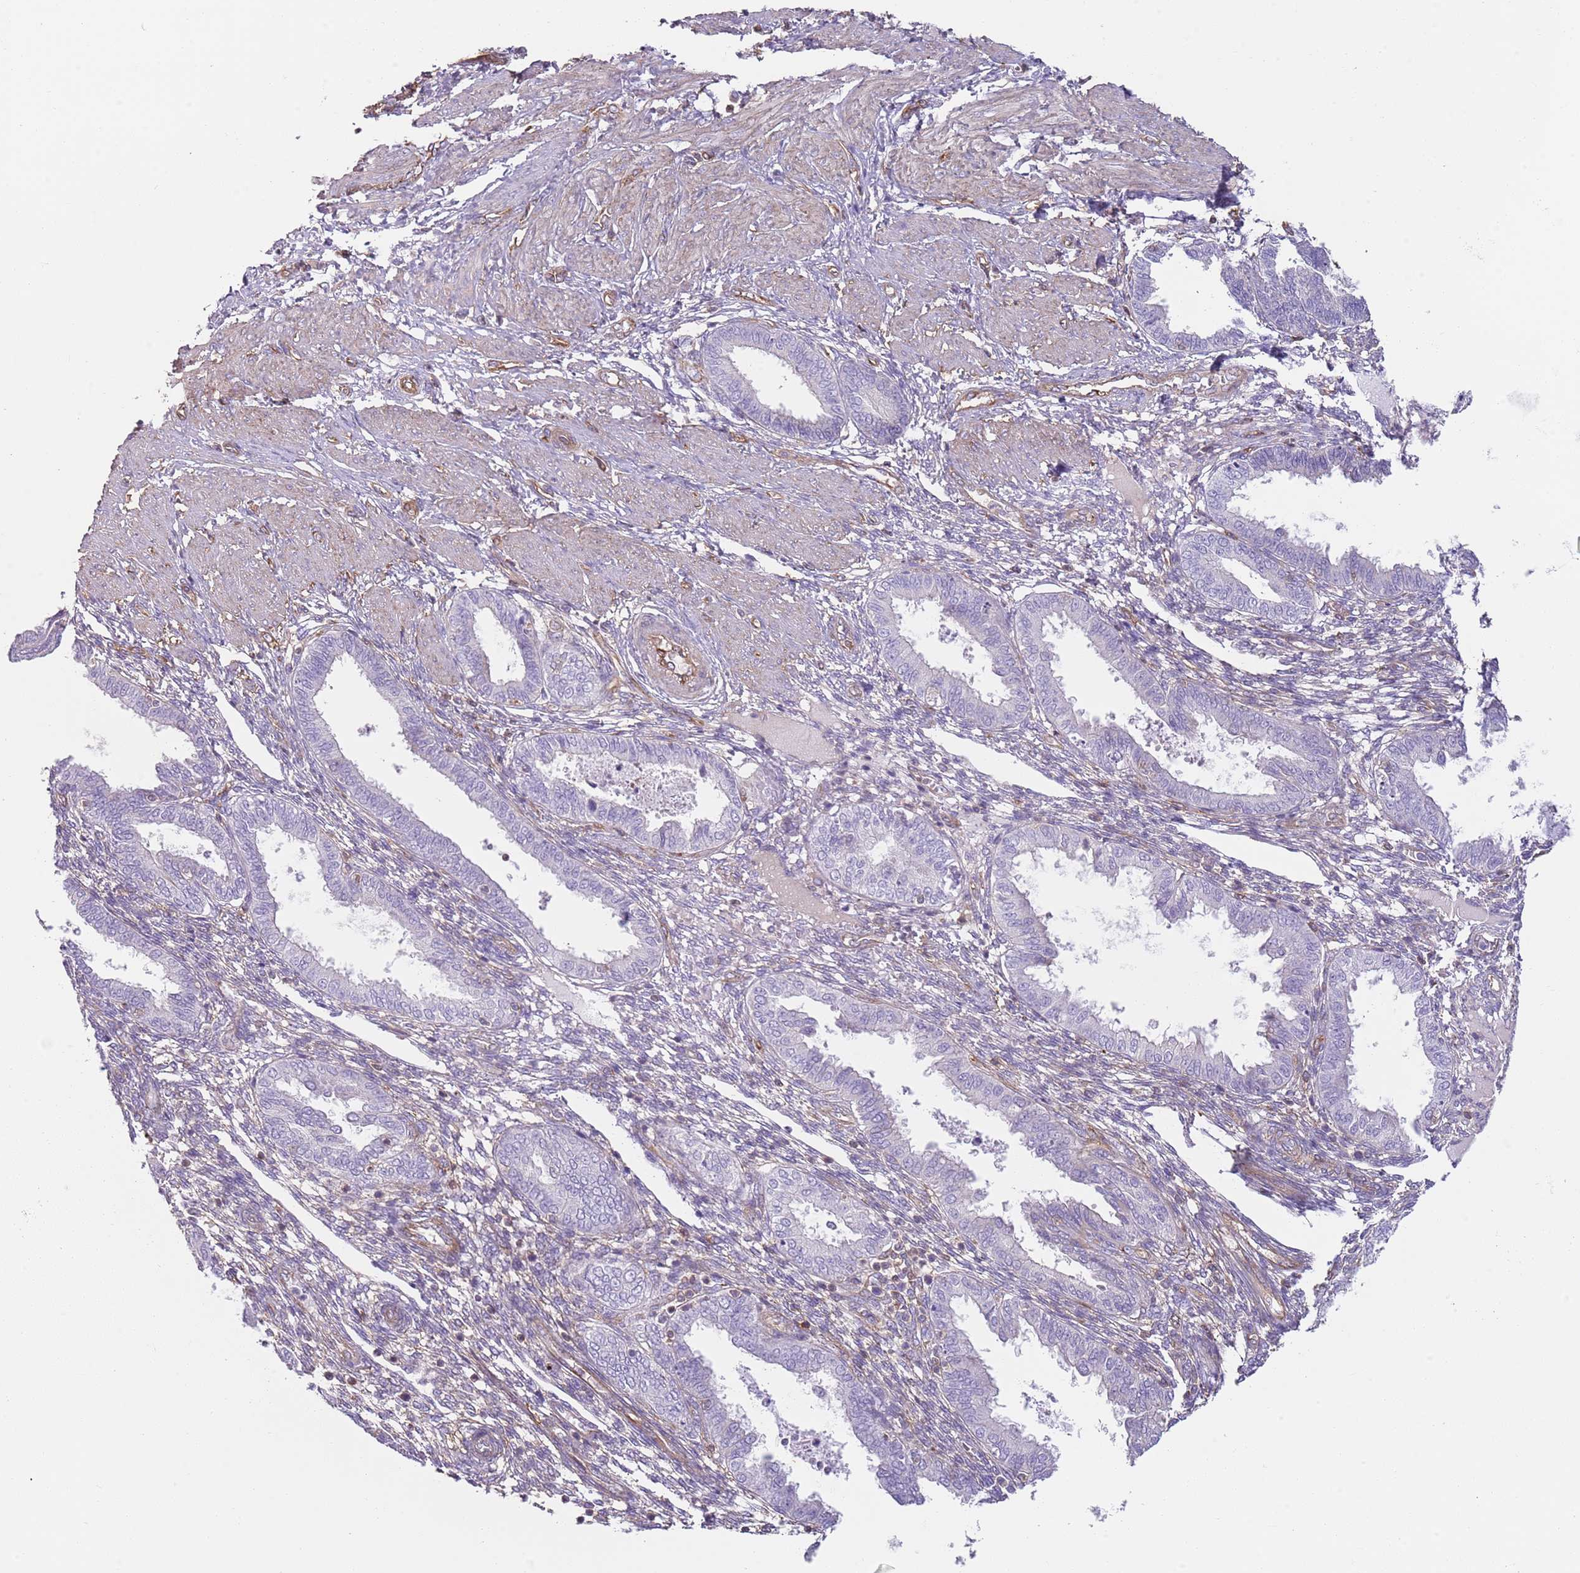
{"staining": {"intensity": "weak", "quantity": "<25%", "location": "cytoplasmic/membranous"}, "tissue": "endometrium", "cell_type": "Cells in endometrial stroma", "image_type": "normal", "snomed": [{"axis": "morphology", "description": "Normal tissue, NOS"}, {"axis": "topography", "description": "Endometrium"}], "caption": "Histopathology image shows no significant protein staining in cells in endometrial stroma of benign endometrium. (DAB (3,3'-diaminobenzidine) IHC, high magnification).", "gene": "GNAI1", "patient": {"sex": "female", "age": 33}}